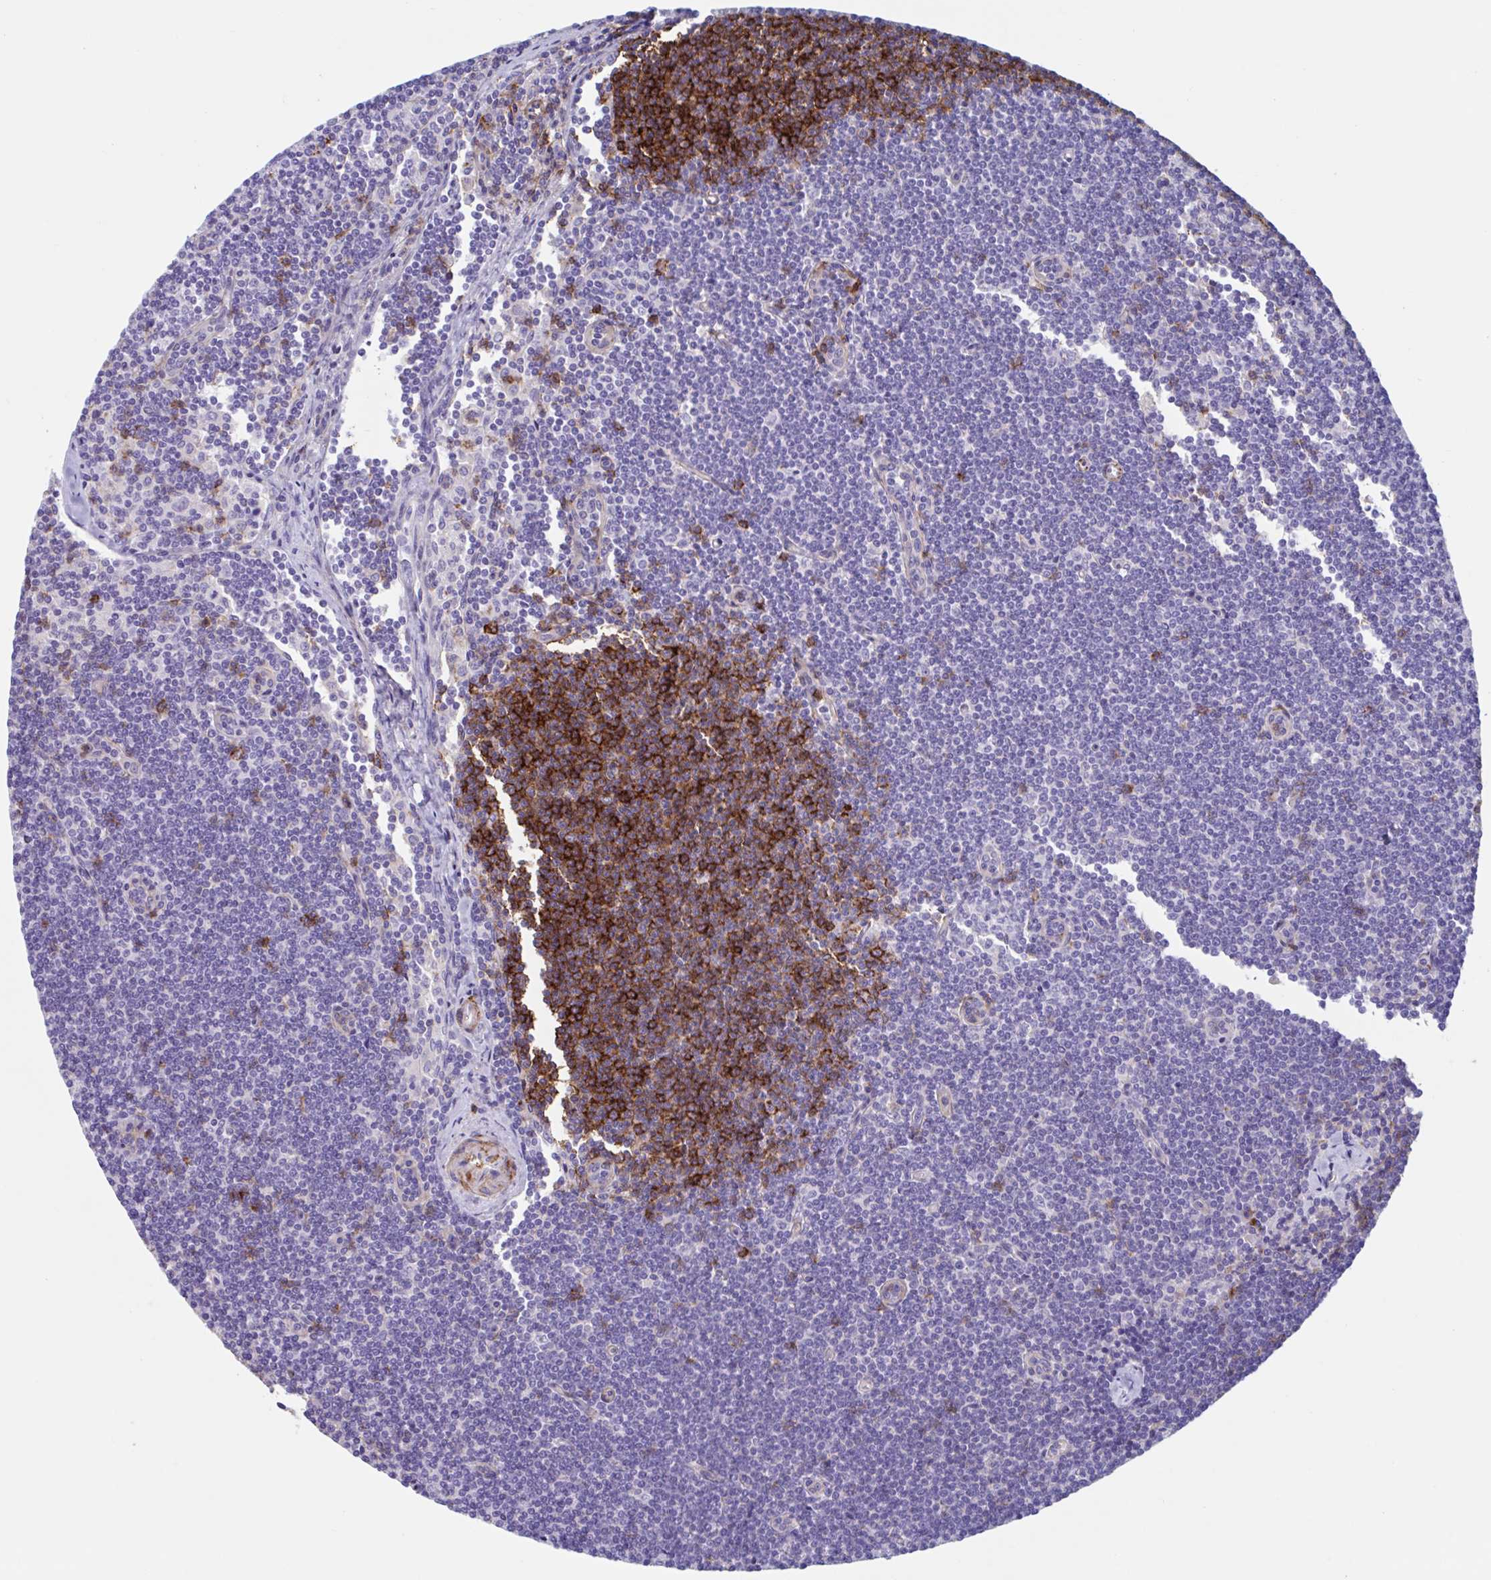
{"staining": {"intensity": "strong", "quantity": "<25%", "location": "cytoplasmic/membranous"}, "tissue": "lymphoma", "cell_type": "Tumor cells", "image_type": "cancer", "snomed": [{"axis": "morphology", "description": "Malignant lymphoma, non-Hodgkin's type, Low grade"}, {"axis": "topography", "description": "Lymph node"}], "caption": "Protein staining of lymphoma tissue demonstrates strong cytoplasmic/membranous staining in approximately <25% of tumor cells.", "gene": "LPIN3", "patient": {"sex": "female", "age": 73}}